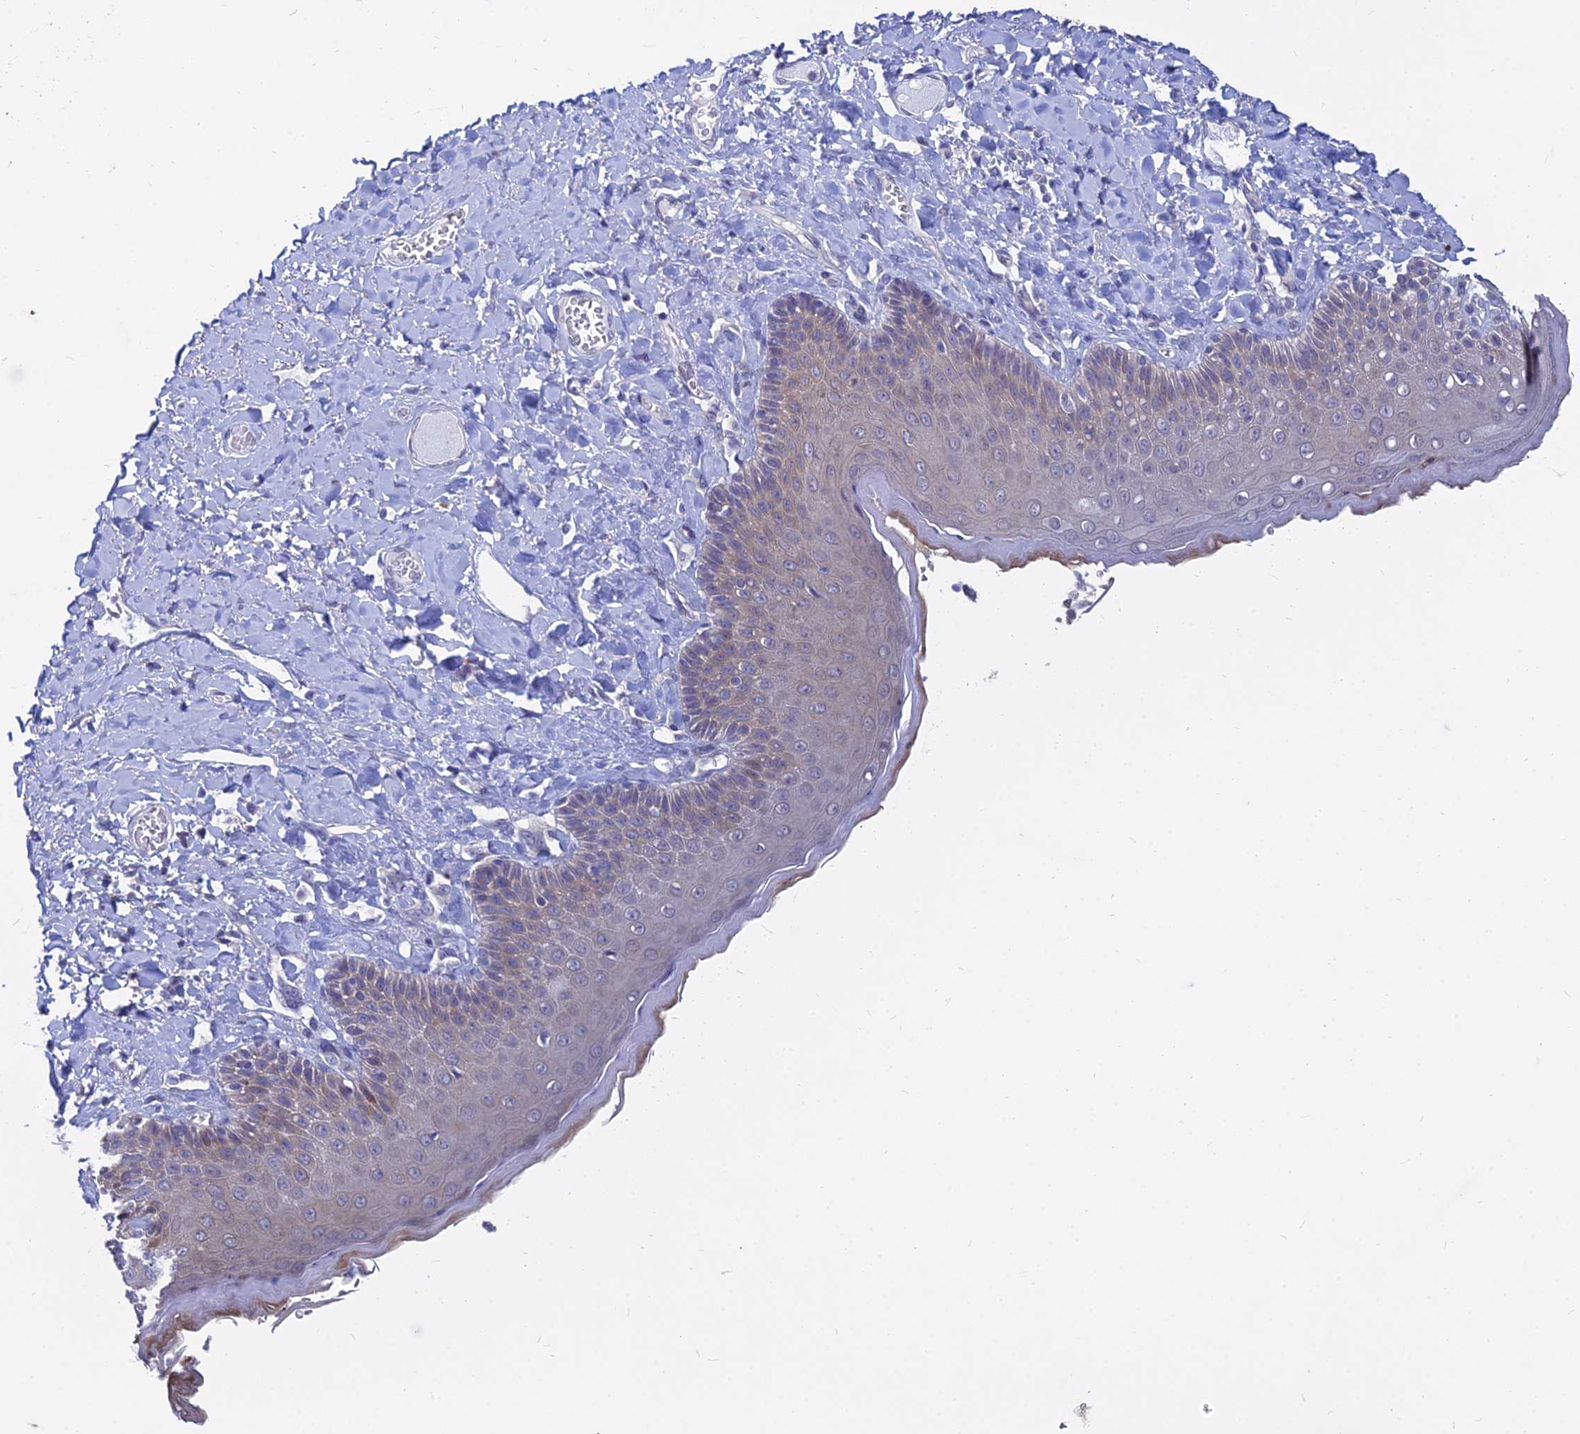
{"staining": {"intensity": "weak", "quantity": "25%-75%", "location": "cytoplasmic/membranous"}, "tissue": "skin", "cell_type": "Epidermal cells", "image_type": "normal", "snomed": [{"axis": "morphology", "description": "Normal tissue, NOS"}, {"axis": "topography", "description": "Anal"}], "caption": "A histopathology image of skin stained for a protein shows weak cytoplasmic/membranous brown staining in epidermal cells. (Stains: DAB (3,3'-diaminobenzidine) in brown, nuclei in blue, Microscopy: brightfield microscopy at high magnification).", "gene": "B3GALT4", "patient": {"sex": "male", "age": 69}}